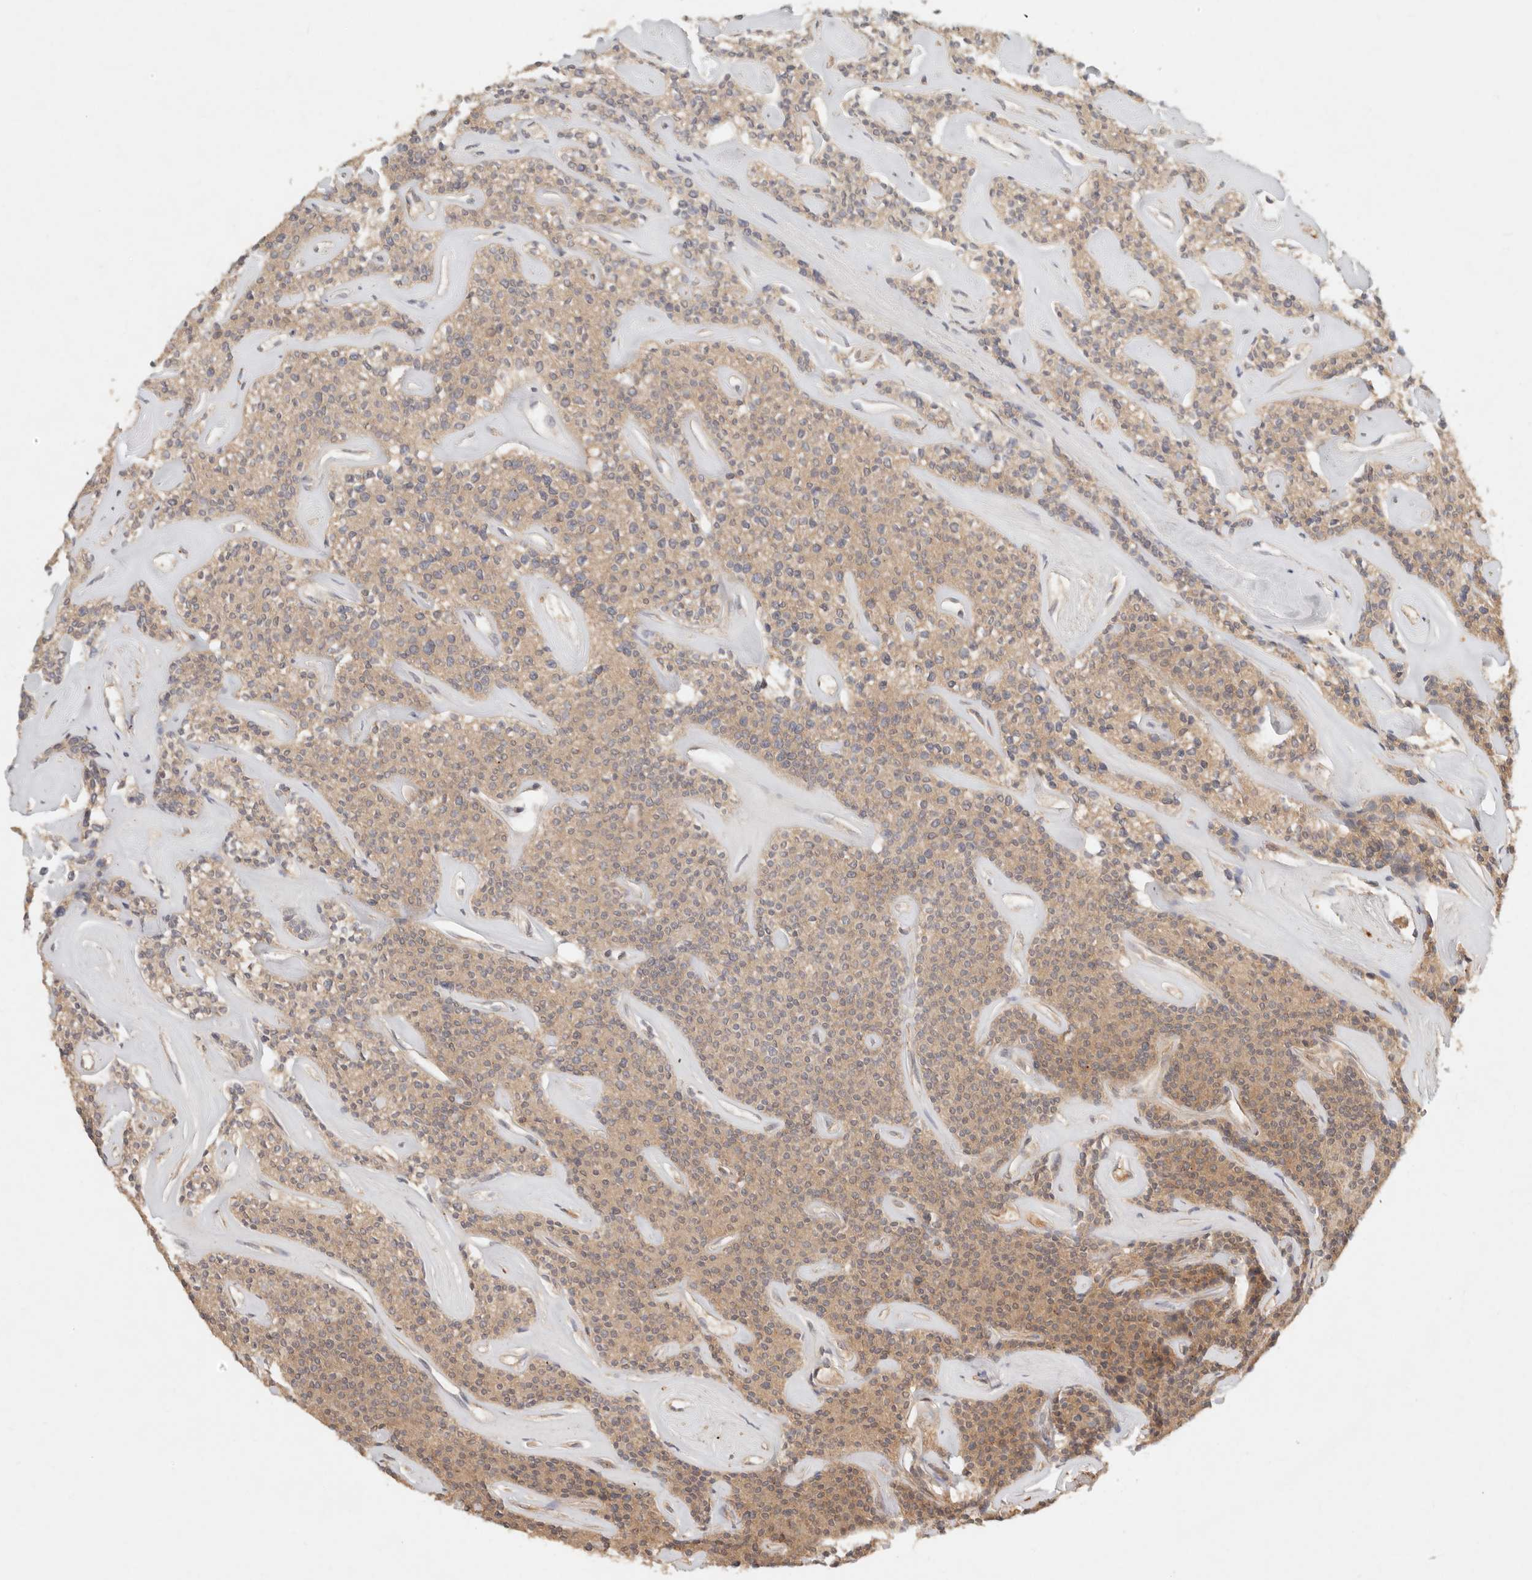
{"staining": {"intensity": "moderate", "quantity": ">75%", "location": "cytoplasmic/membranous"}, "tissue": "parathyroid gland", "cell_type": "Glandular cells", "image_type": "normal", "snomed": [{"axis": "morphology", "description": "Normal tissue, NOS"}, {"axis": "topography", "description": "Parathyroid gland"}], "caption": "An immunohistochemistry image of unremarkable tissue is shown. Protein staining in brown labels moderate cytoplasmic/membranous positivity in parathyroid gland within glandular cells.", "gene": "HECTD3", "patient": {"sex": "male", "age": 46}}